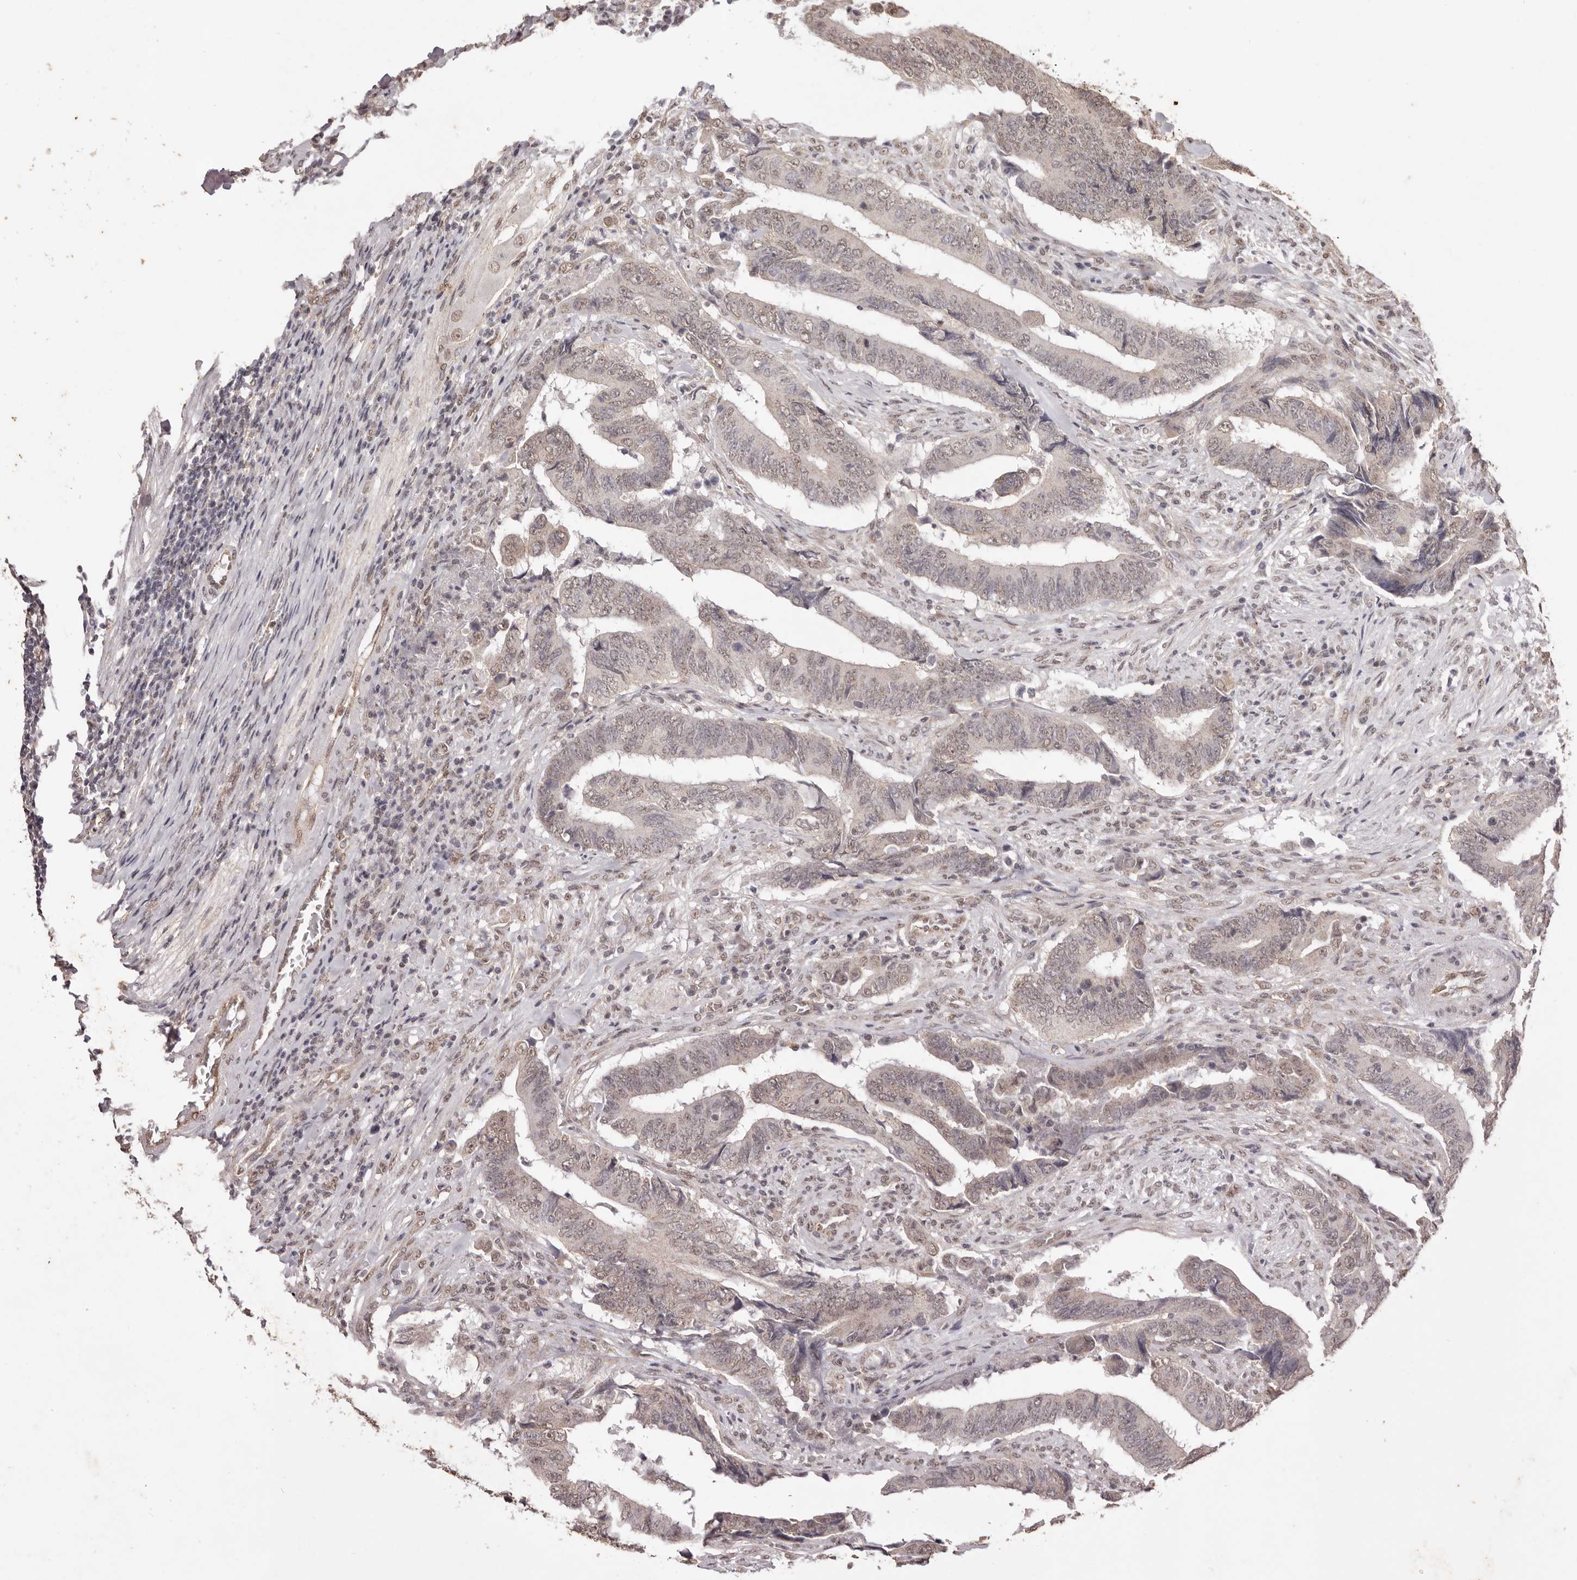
{"staining": {"intensity": "weak", "quantity": "25%-75%", "location": "nuclear"}, "tissue": "colorectal cancer", "cell_type": "Tumor cells", "image_type": "cancer", "snomed": [{"axis": "morphology", "description": "Normal tissue, NOS"}, {"axis": "morphology", "description": "Adenocarcinoma, NOS"}, {"axis": "topography", "description": "Colon"}], "caption": "Colorectal cancer (adenocarcinoma) stained with a brown dye displays weak nuclear positive positivity in approximately 25%-75% of tumor cells.", "gene": "RPS6KA5", "patient": {"sex": "male", "age": 56}}